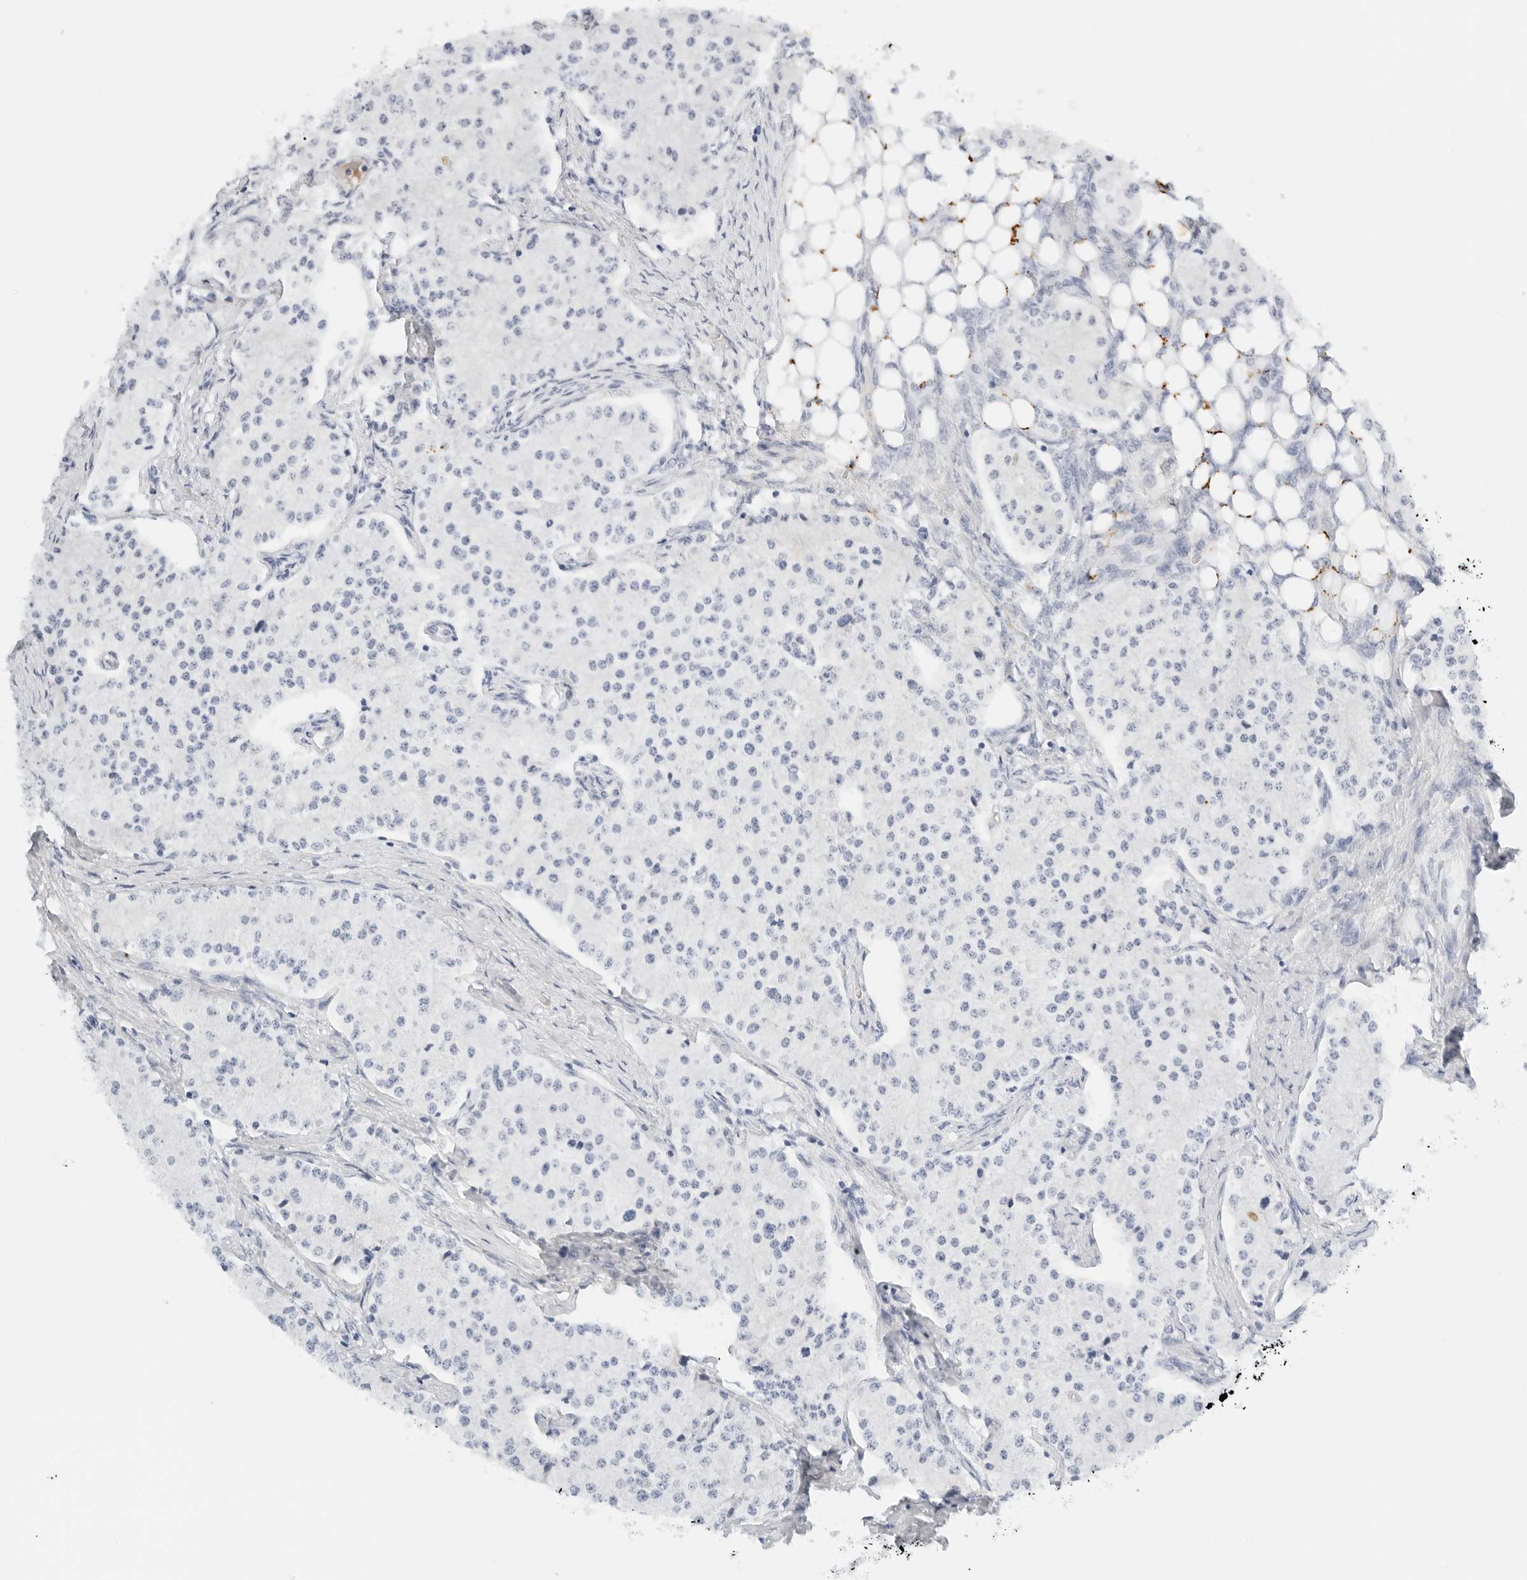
{"staining": {"intensity": "negative", "quantity": "none", "location": "none"}, "tissue": "carcinoid", "cell_type": "Tumor cells", "image_type": "cancer", "snomed": [{"axis": "morphology", "description": "Carcinoid, malignant, NOS"}, {"axis": "topography", "description": "Colon"}], "caption": "This is an immunohistochemistry photomicrograph of carcinoid. There is no staining in tumor cells.", "gene": "PKDCC", "patient": {"sex": "female", "age": 52}}